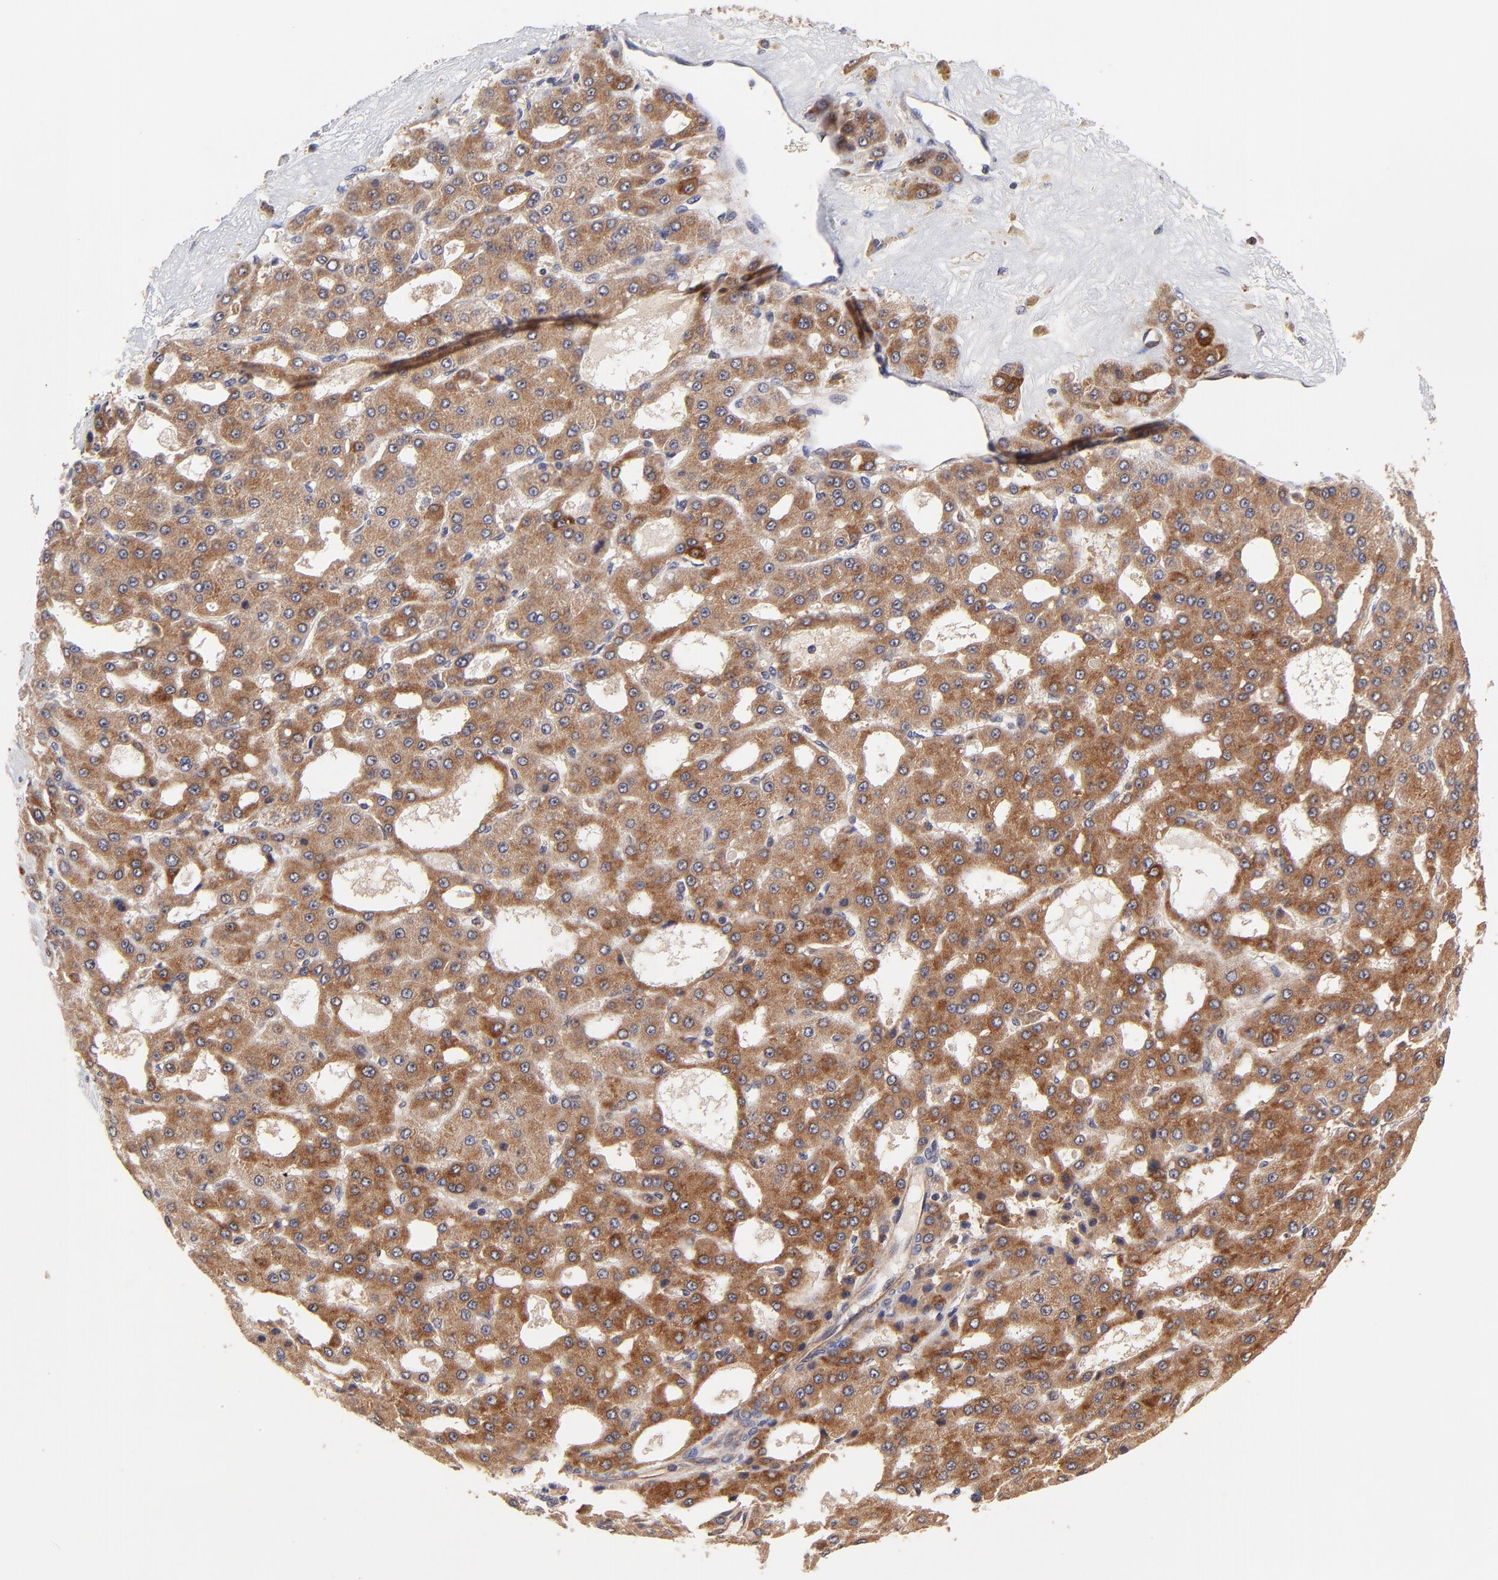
{"staining": {"intensity": "moderate", "quantity": ">75%", "location": "cytoplasmic/membranous"}, "tissue": "liver cancer", "cell_type": "Tumor cells", "image_type": "cancer", "snomed": [{"axis": "morphology", "description": "Carcinoma, Hepatocellular, NOS"}, {"axis": "topography", "description": "Liver"}], "caption": "An image of hepatocellular carcinoma (liver) stained for a protein demonstrates moderate cytoplasmic/membranous brown staining in tumor cells.", "gene": "TNFAIP3", "patient": {"sex": "male", "age": 47}}